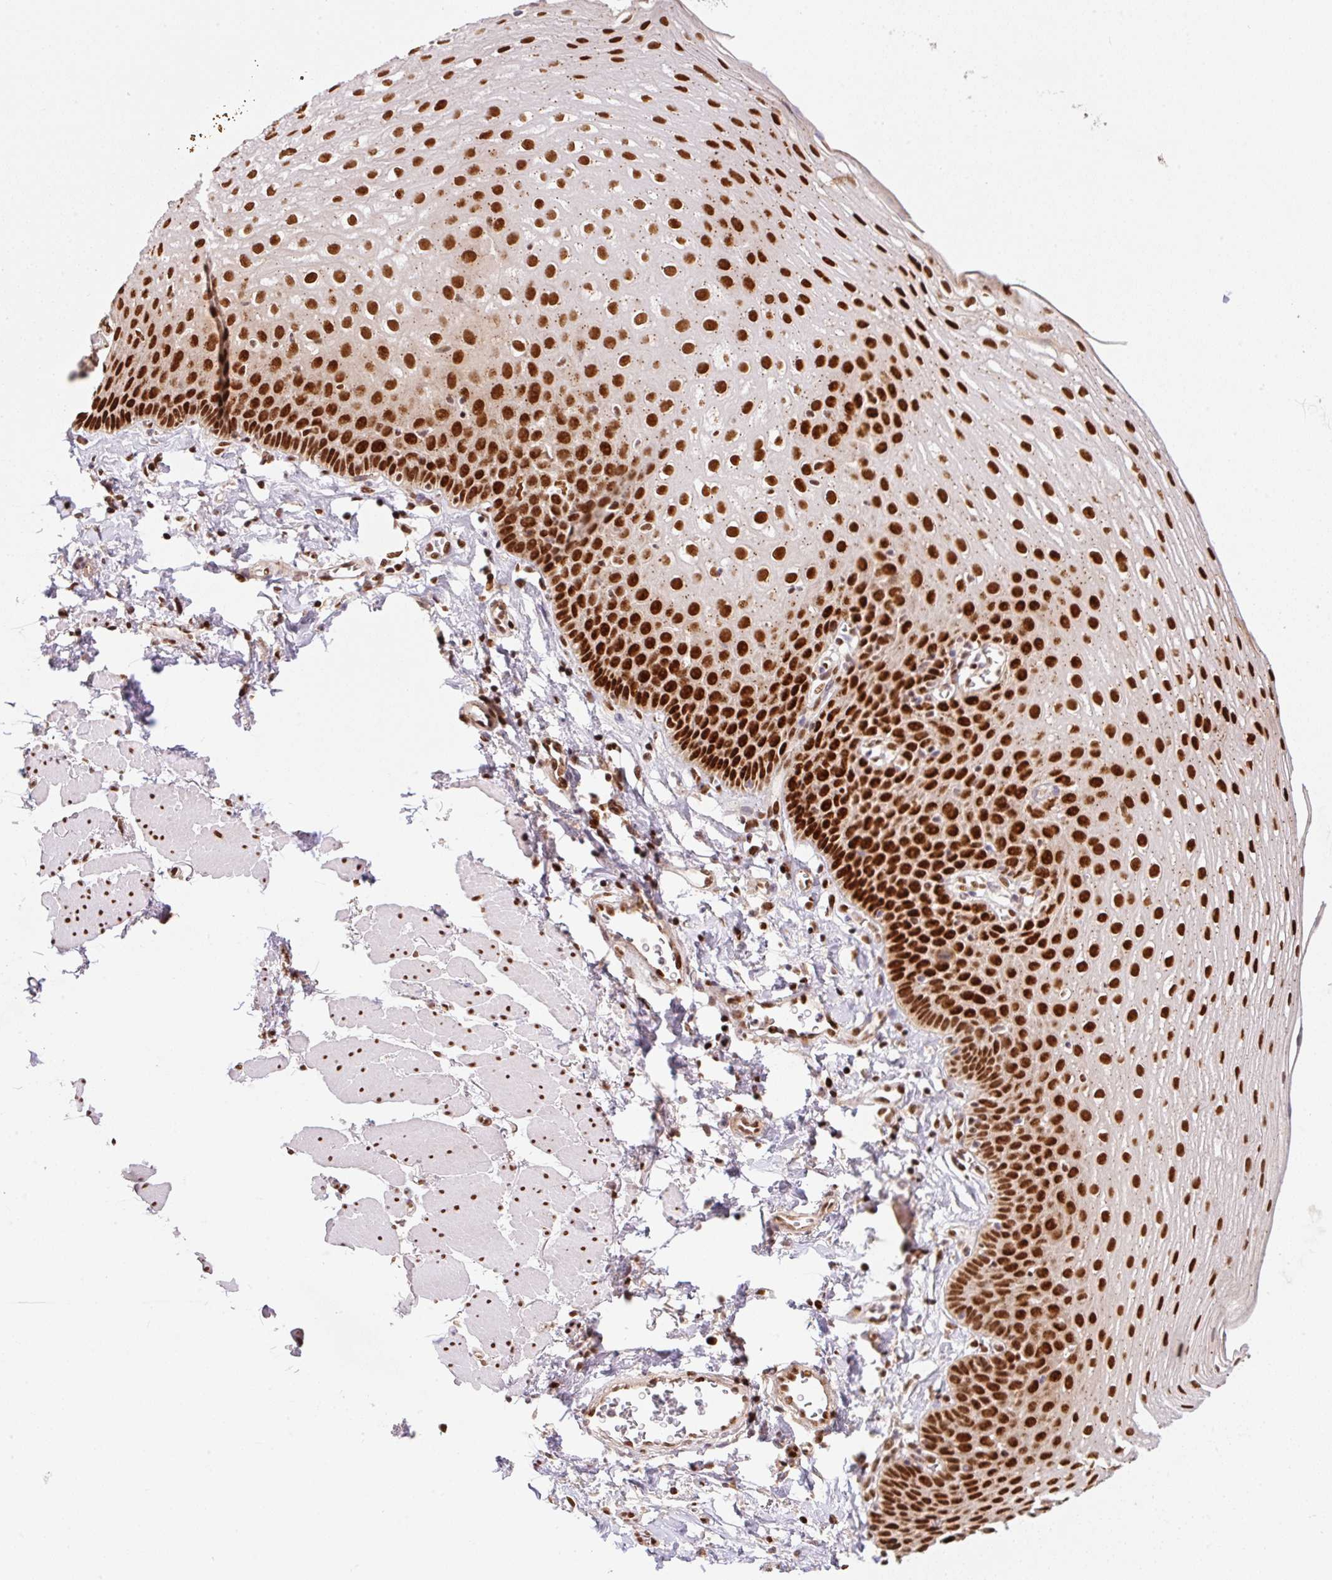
{"staining": {"intensity": "strong", "quantity": ">75%", "location": "nuclear"}, "tissue": "esophagus", "cell_type": "Squamous epithelial cells", "image_type": "normal", "snomed": [{"axis": "morphology", "description": "Normal tissue, NOS"}, {"axis": "topography", "description": "Esophagus"}], "caption": "Human esophagus stained with a brown dye exhibits strong nuclear positive expression in approximately >75% of squamous epithelial cells.", "gene": "GPR139", "patient": {"sex": "female", "age": 81}}